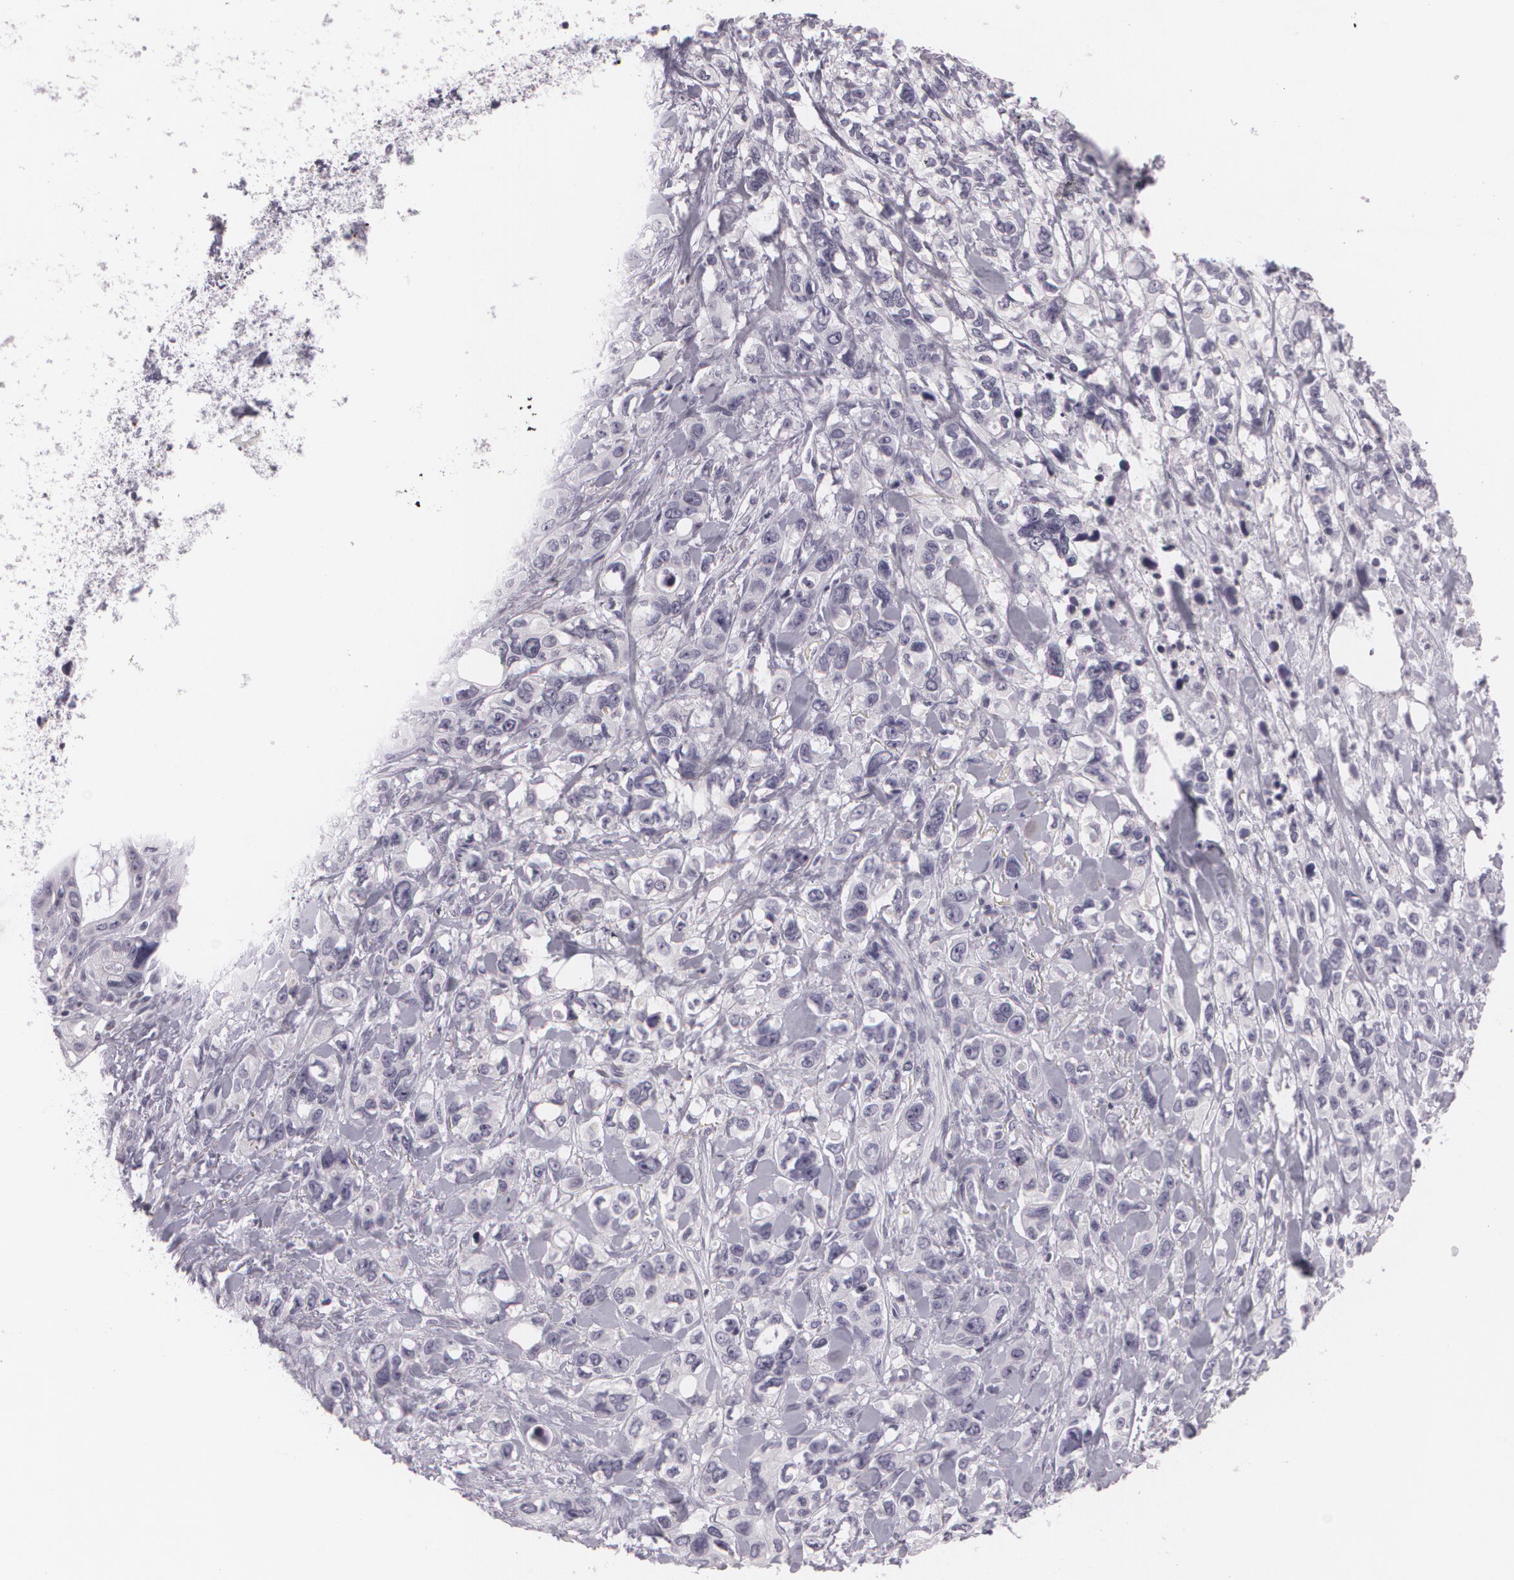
{"staining": {"intensity": "negative", "quantity": "none", "location": "none"}, "tissue": "stomach cancer", "cell_type": "Tumor cells", "image_type": "cancer", "snomed": [{"axis": "morphology", "description": "Adenocarcinoma, NOS"}, {"axis": "topography", "description": "Stomach, upper"}], "caption": "Immunohistochemistry (IHC) histopathology image of stomach adenocarcinoma stained for a protein (brown), which demonstrates no staining in tumor cells. (Stains: DAB IHC with hematoxylin counter stain, Microscopy: brightfield microscopy at high magnification).", "gene": "MAP2", "patient": {"sex": "male", "age": 47}}